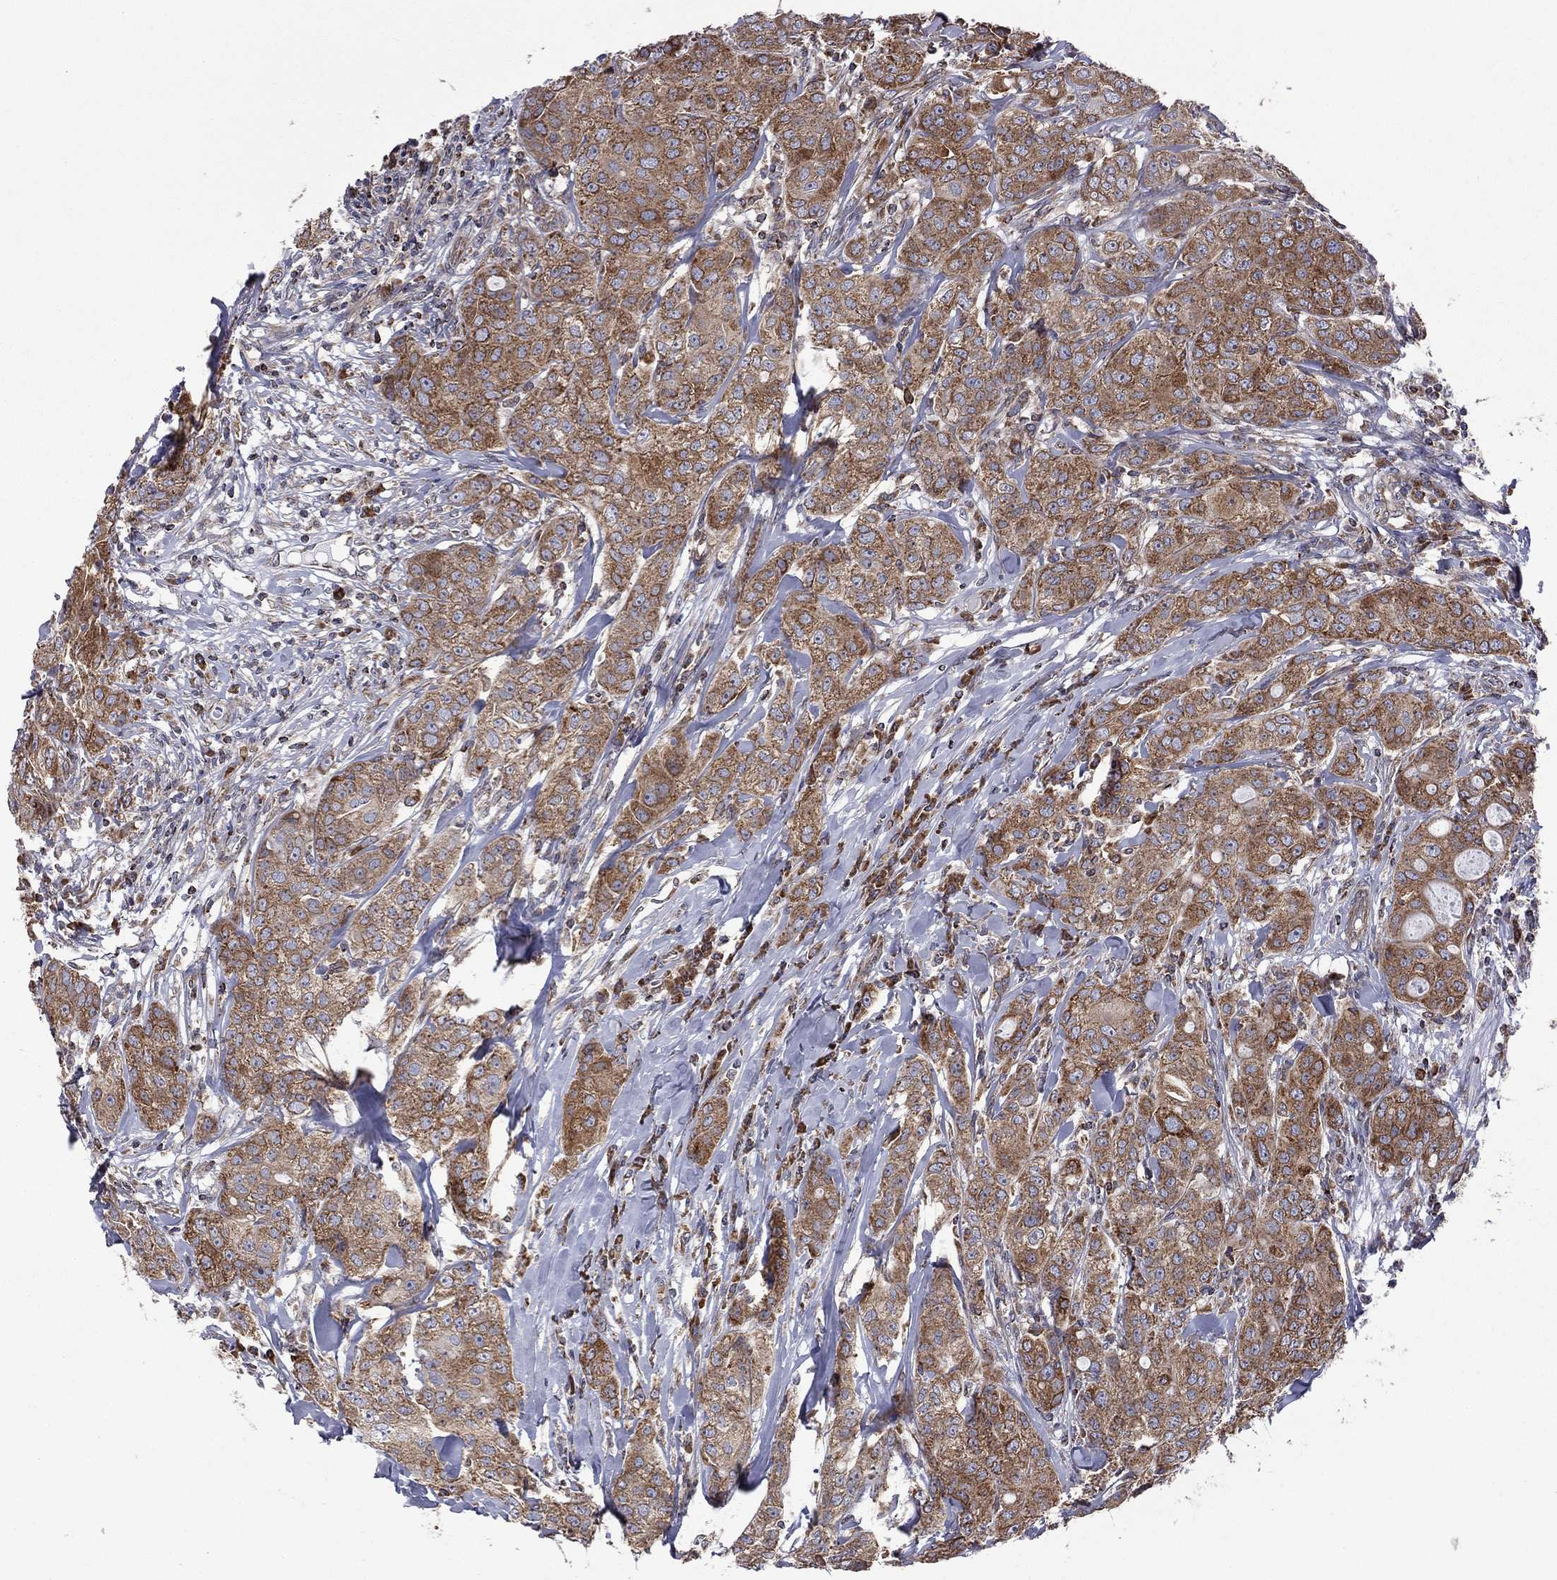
{"staining": {"intensity": "moderate", "quantity": ">75%", "location": "cytoplasmic/membranous"}, "tissue": "breast cancer", "cell_type": "Tumor cells", "image_type": "cancer", "snomed": [{"axis": "morphology", "description": "Duct carcinoma"}, {"axis": "topography", "description": "Breast"}], "caption": "The image exhibits a brown stain indicating the presence of a protein in the cytoplasmic/membranous of tumor cells in breast infiltrating ductal carcinoma.", "gene": "CLPTM1", "patient": {"sex": "female", "age": 43}}